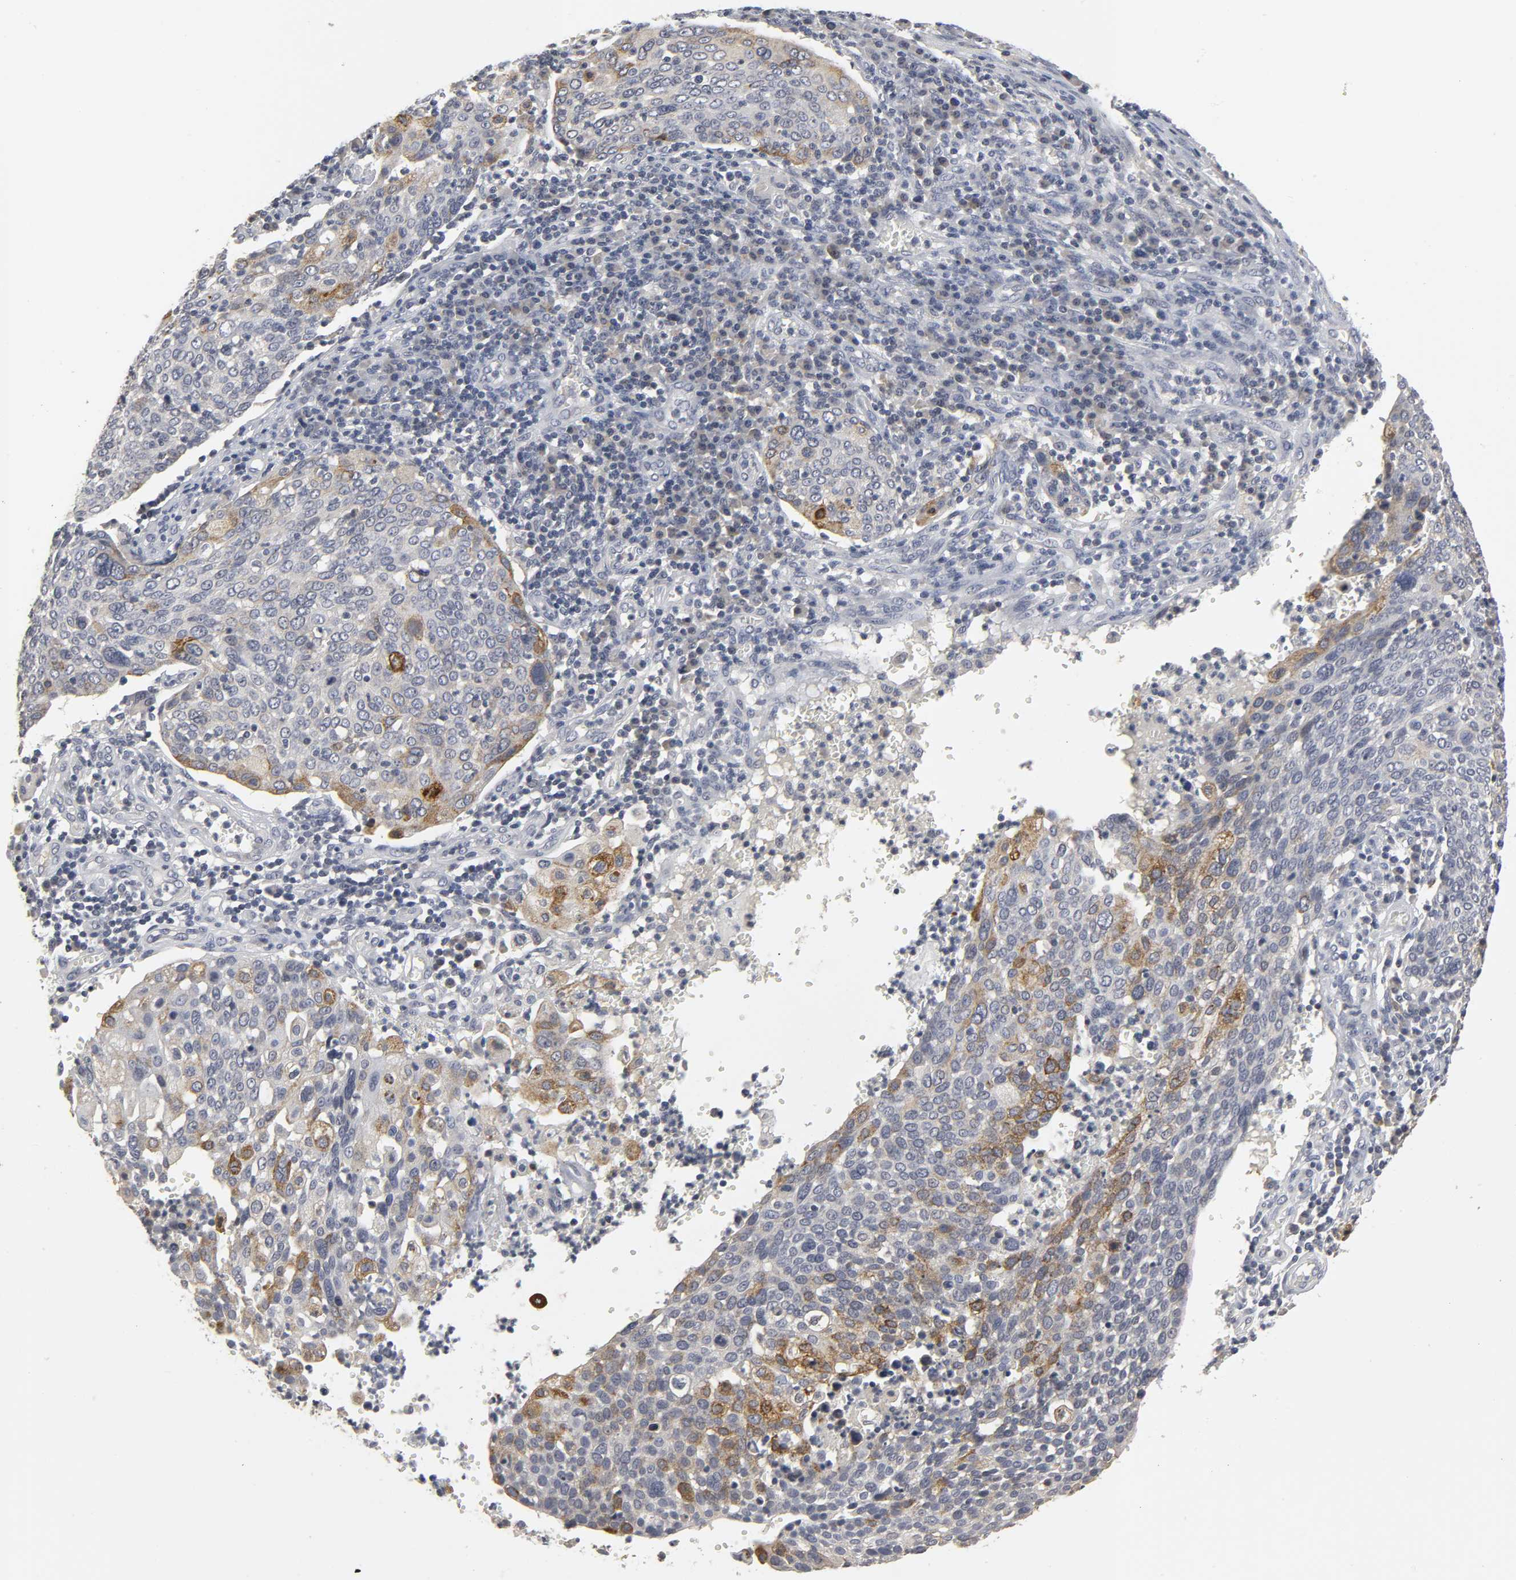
{"staining": {"intensity": "moderate", "quantity": "<25%", "location": "cytoplasmic/membranous"}, "tissue": "cervical cancer", "cell_type": "Tumor cells", "image_type": "cancer", "snomed": [{"axis": "morphology", "description": "Squamous cell carcinoma, NOS"}, {"axis": "topography", "description": "Cervix"}], "caption": "IHC of human cervical cancer (squamous cell carcinoma) reveals low levels of moderate cytoplasmic/membranous staining in about <25% of tumor cells. The protein is stained brown, and the nuclei are stained in blue (DAB (3,3'-diaminobenzidine) IHC with brightfield microscopy, high magnification).", "gene": "TCAP", "patient": {"sex": "female", "age": 40}}